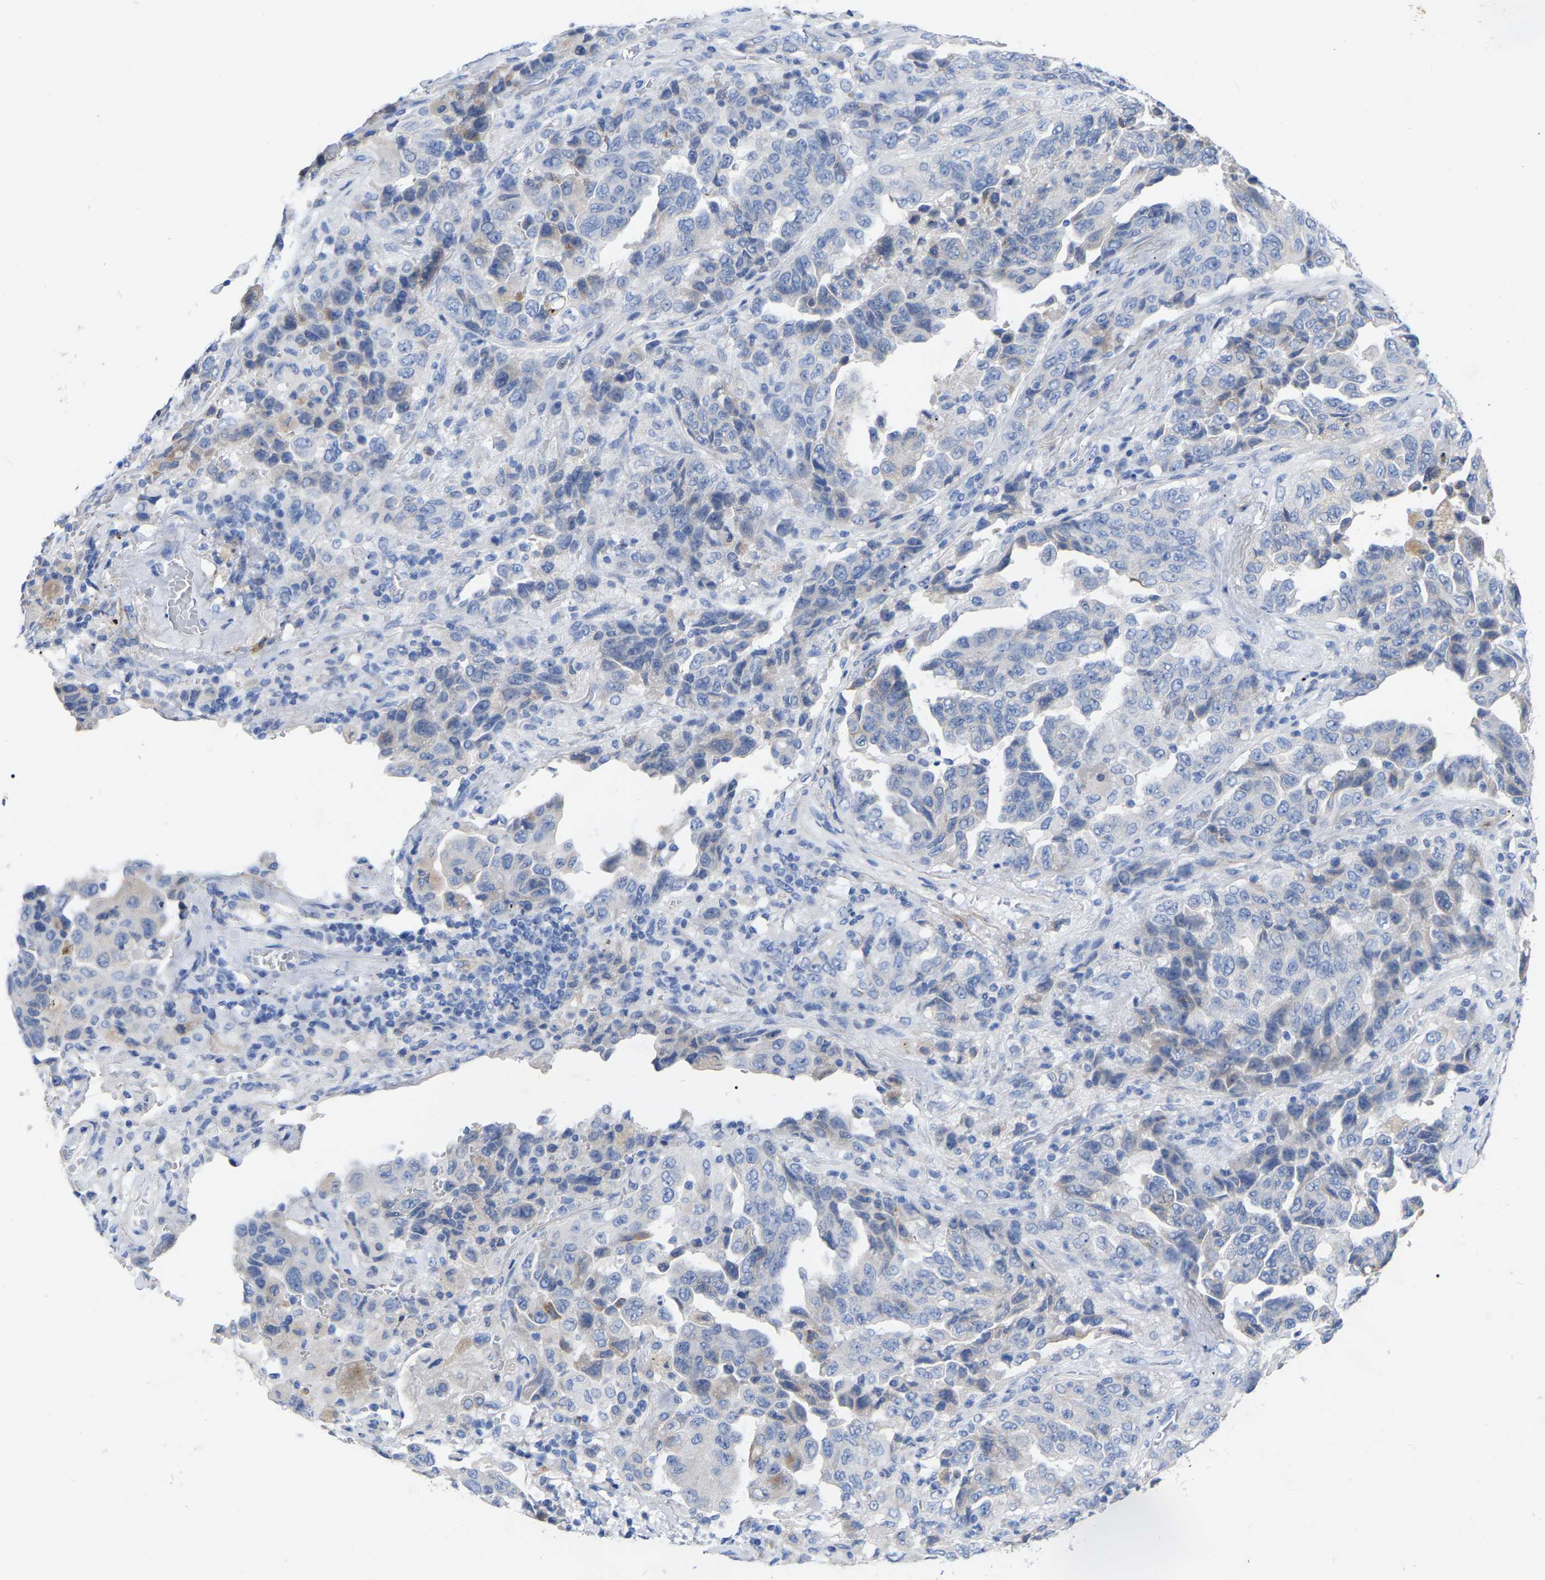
{"staining": {"intensity": "negative", "quantity": "none", "location": "none"}, "tissue": "lung cancer", "cell_type": "Tumor cells", "image_type": "cancer", "snomed": [{"axis": "morphology", "description": "Adenocarcinoma, NOS"}, {"axis": "topography", "description": "Lung"}], "caption": "An immunohistochemistry photomicrograph of lung cancer (adenocarcinoma) is shown. There is no staining in tumor cells of lung cancer (adenocarcinoma).", "gene": "STRIP2", "patient": {"sex": "female", "age": 51}}